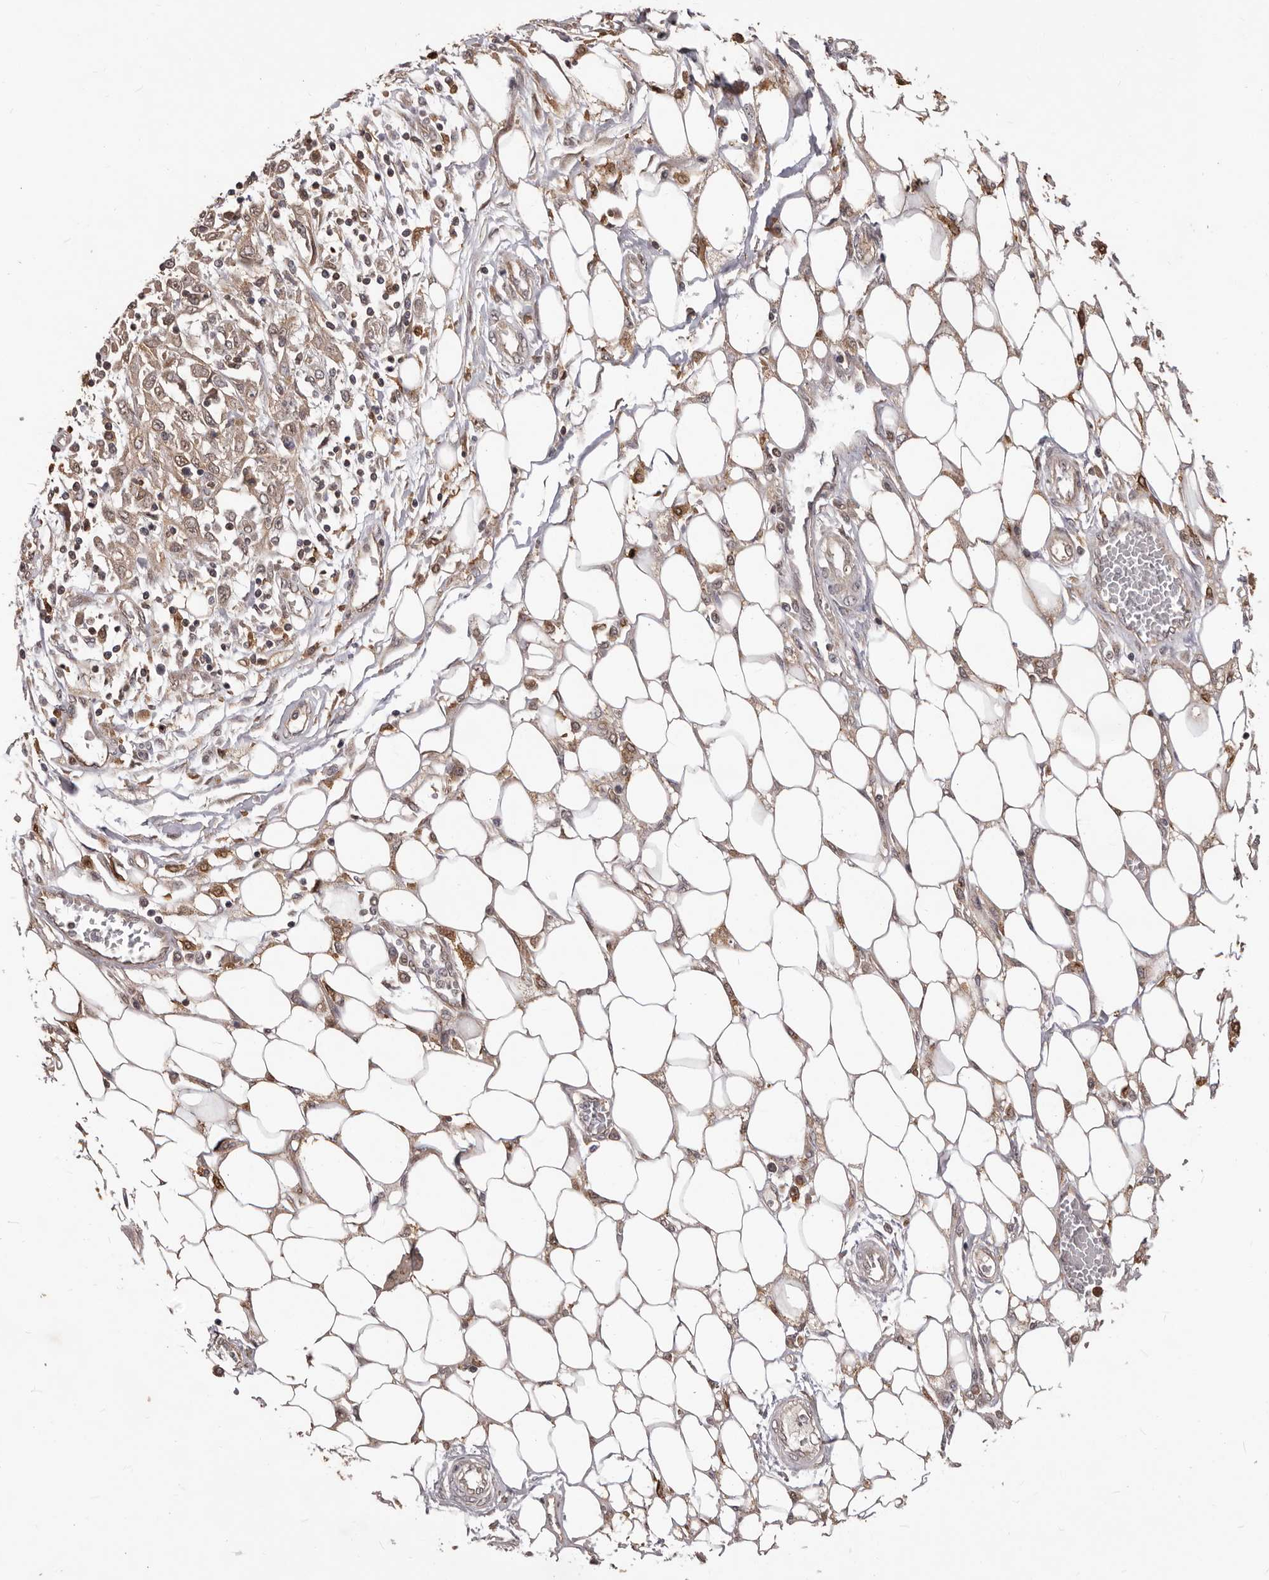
{"staining": {"intensity": "weak", "quantity": ">75%", "location": "cytoplasmic/membranous"}, "tissue": "skin cancer", "cell_type": "Tumor cells", "image_type": "cancer", "snomed": [{"axis": "morphology", "description": "Squamous cell carcinoma, NOS"}, {"axis": "morphology", "description": "Squamous cell carcinoma, metastatic, NOS"}, {"axis": "topography", "description": "Skin"}, {"axis": "topography", "description": "Lymph node"}], "caption": "Human squamous cell carcinoma (skin) stained for a protein (brown) exhibits weak cytoplasmic/membranous positive staining in about >75% of tumor cells.", "gene": "MTO1", "patient": {"sex": "male", "age": 75}}